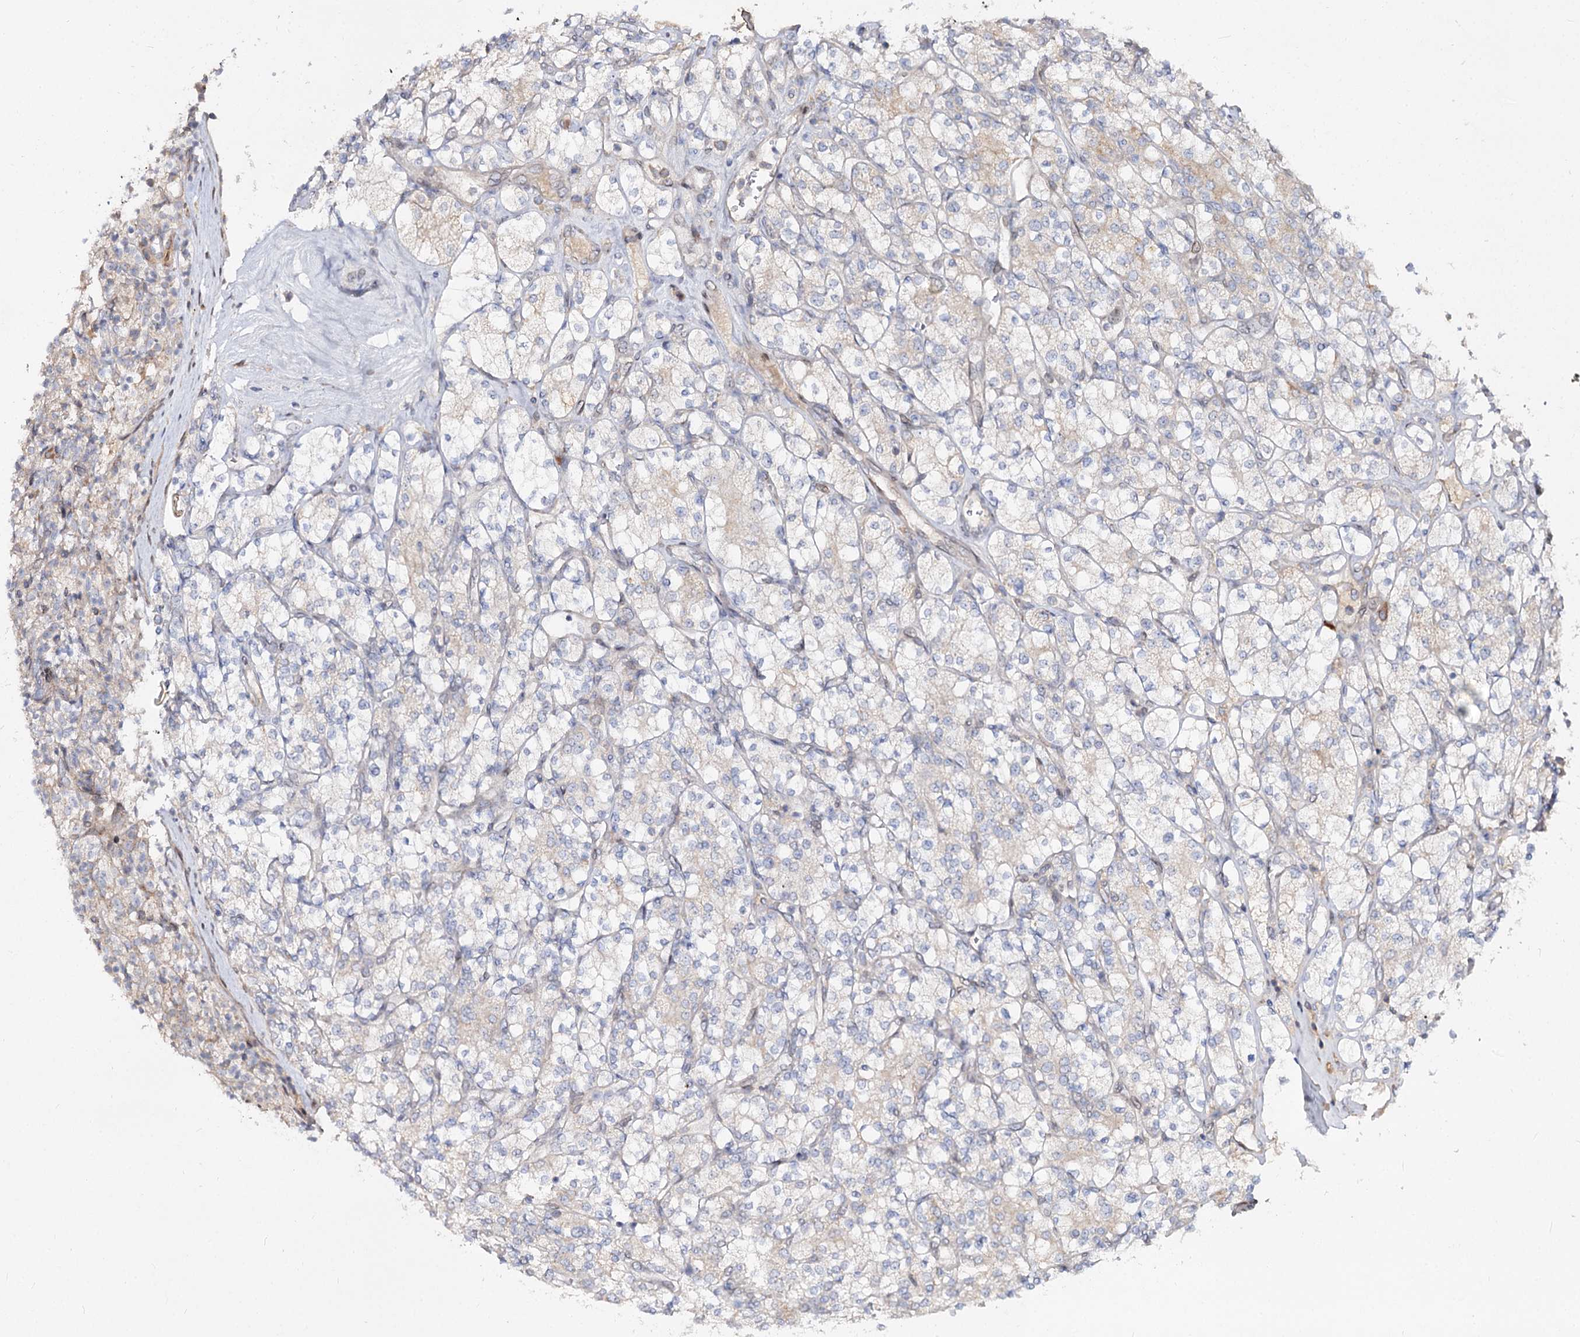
{"staining": {"intensity": "weak", "quantity": "<25%", "location": "cytoplasmic/membranous"}, "tissue": "renal cancer", "cell_type": "Tumor cells", "image_type": "cancer", "snomed": [{"axis": "morphology", "description": "Adenocarcinoma, NOS"}, {"axis": "topography", "description": "Kidney"}], "caption": "Immunohistochemistry micrograph of renal adenocarcinoma stained for a protein (brown), which demonstrates no positivity in tumor cells. (DAB immunohistochemistry visualized using brightfield microscopy, high magnification).", "gene": "C11orf80", "patient": {"sex": "male", "age": 77}}